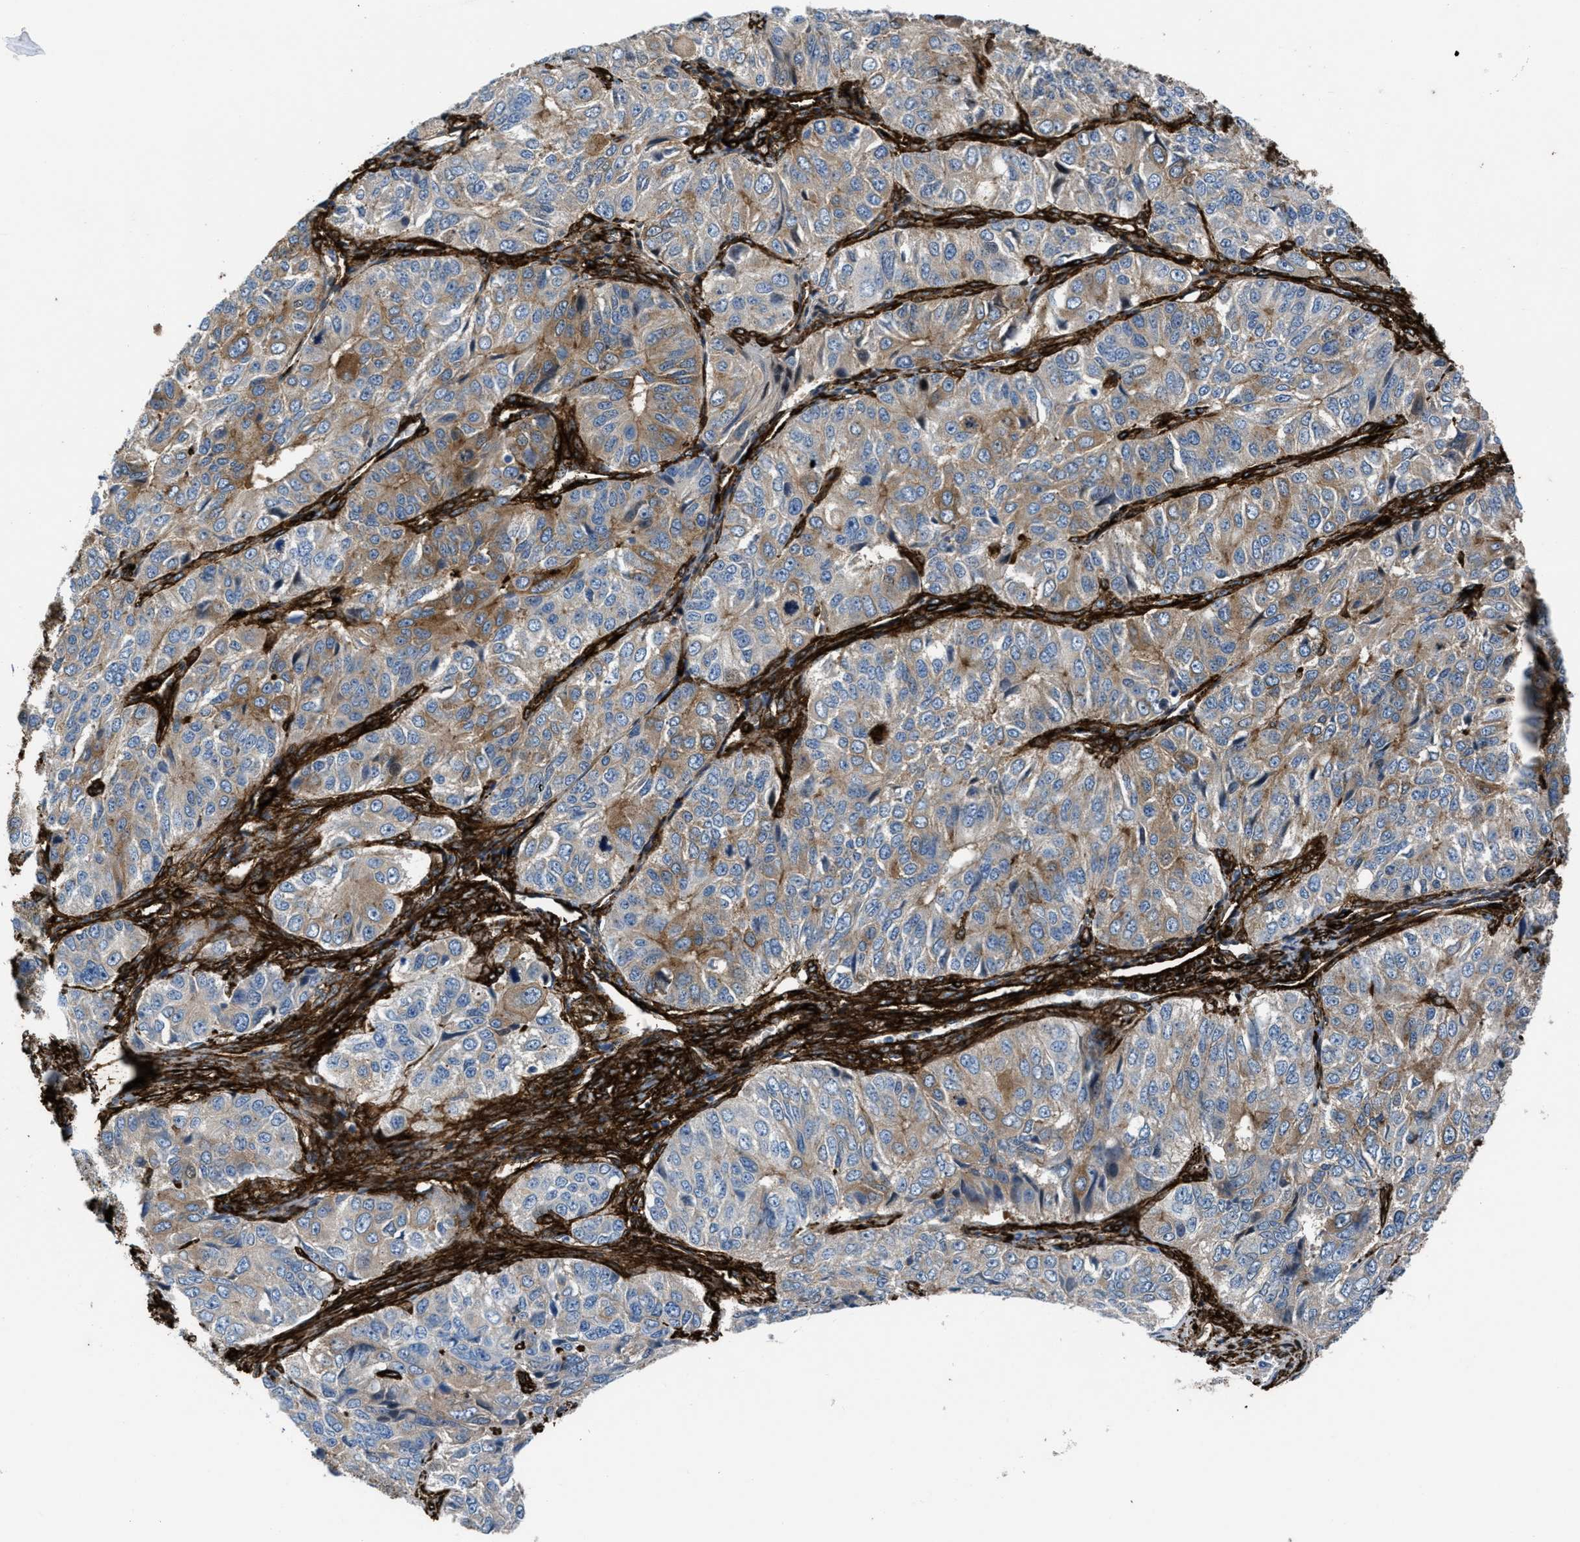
{"staining": {"intensity": "moderate", "quantity": ">75%", "location": "cytoplasmic/membranous"}, "tissue": "ovarian cancer", "cell_type": "Tumor cells", "image_type": "cancer", "snomed": [{"axis": "morphology", "description": "Carcinoma, endometroid"}, {"axis": "topography", "description": "Ovary"}], "caption": "The histopathology image exhibits immunohistochemical staining of ovarian cancer. There is moderate cytoplasmic/membranous expression is present in approximately >75% of tumor cells. Using DAB (3,3'-diaminobenzidine) (brown) and hematoxylin (blue) stains, captured at high magnification using brightfield microscopy.", "gene": "CALD1", "patient": {"sex": "female", "age": 51}}